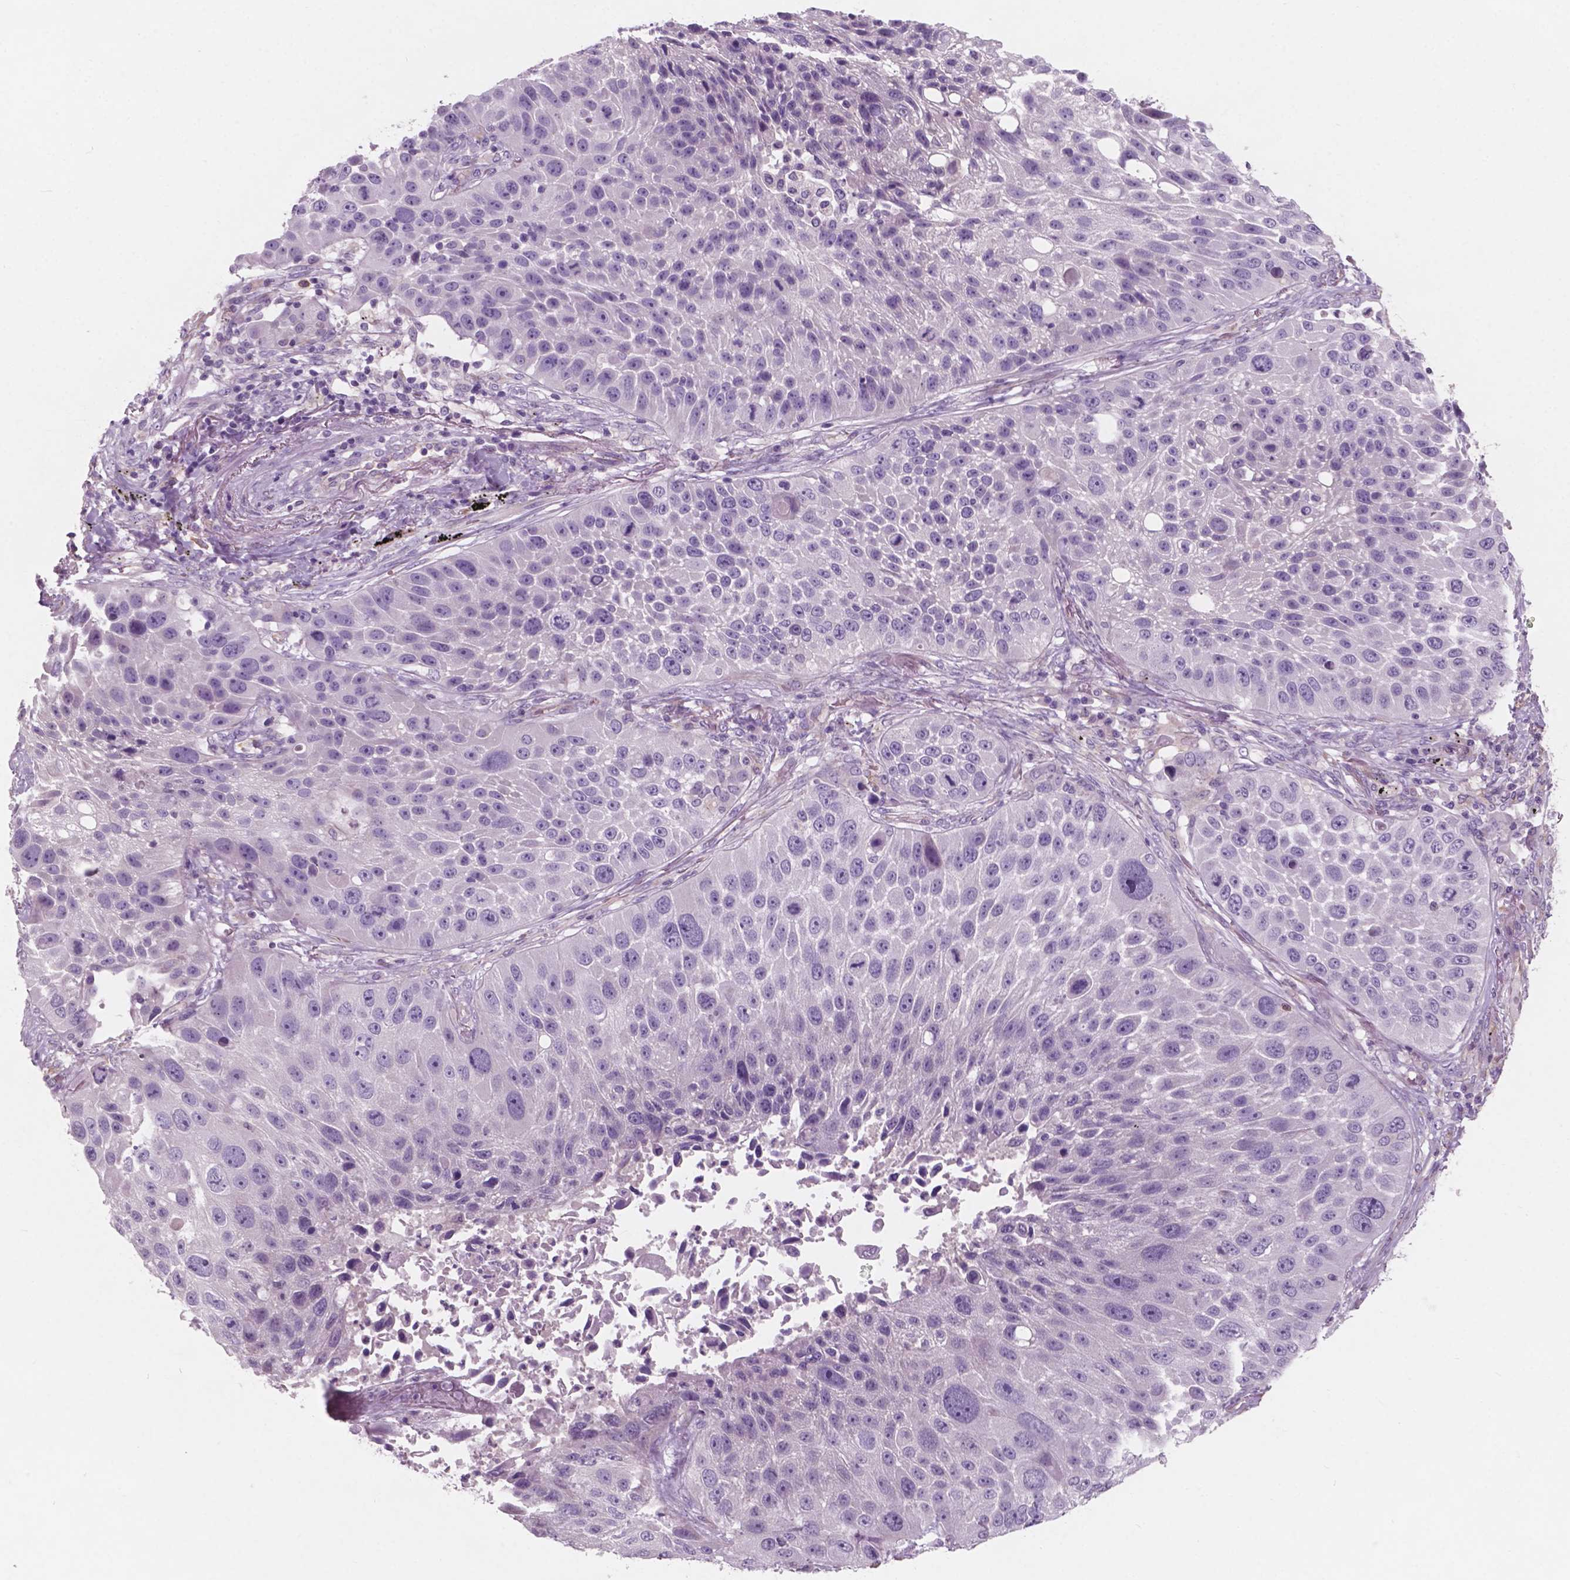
{"staining": {"intensity": "negative", "quantity": "none", "location": "none"}, "tissue": "lung cancer", "cell_type": "Tumor cells", "image_type": "cancer", "snomed": [{"axis": "morphology", "description": "Normal morphology"}, {"axis": "morphology", "description": "Squamous cell carcinoma, NOS"}, {"axis": "topography", "description": "Lymph node"}, {"axis": "topography", "description": "Lung"}], "caption": "Lung cancer (squamous cell carcinoma) was stained to show a protein in brown. There is no significant positivity in tumor cells. (DAB (3,3'-diaminobenzidine) immunohistochemistry (IHC), high magnification).", "gene": "AWAT1", "patient": {"sex": "male", "age": 67}}